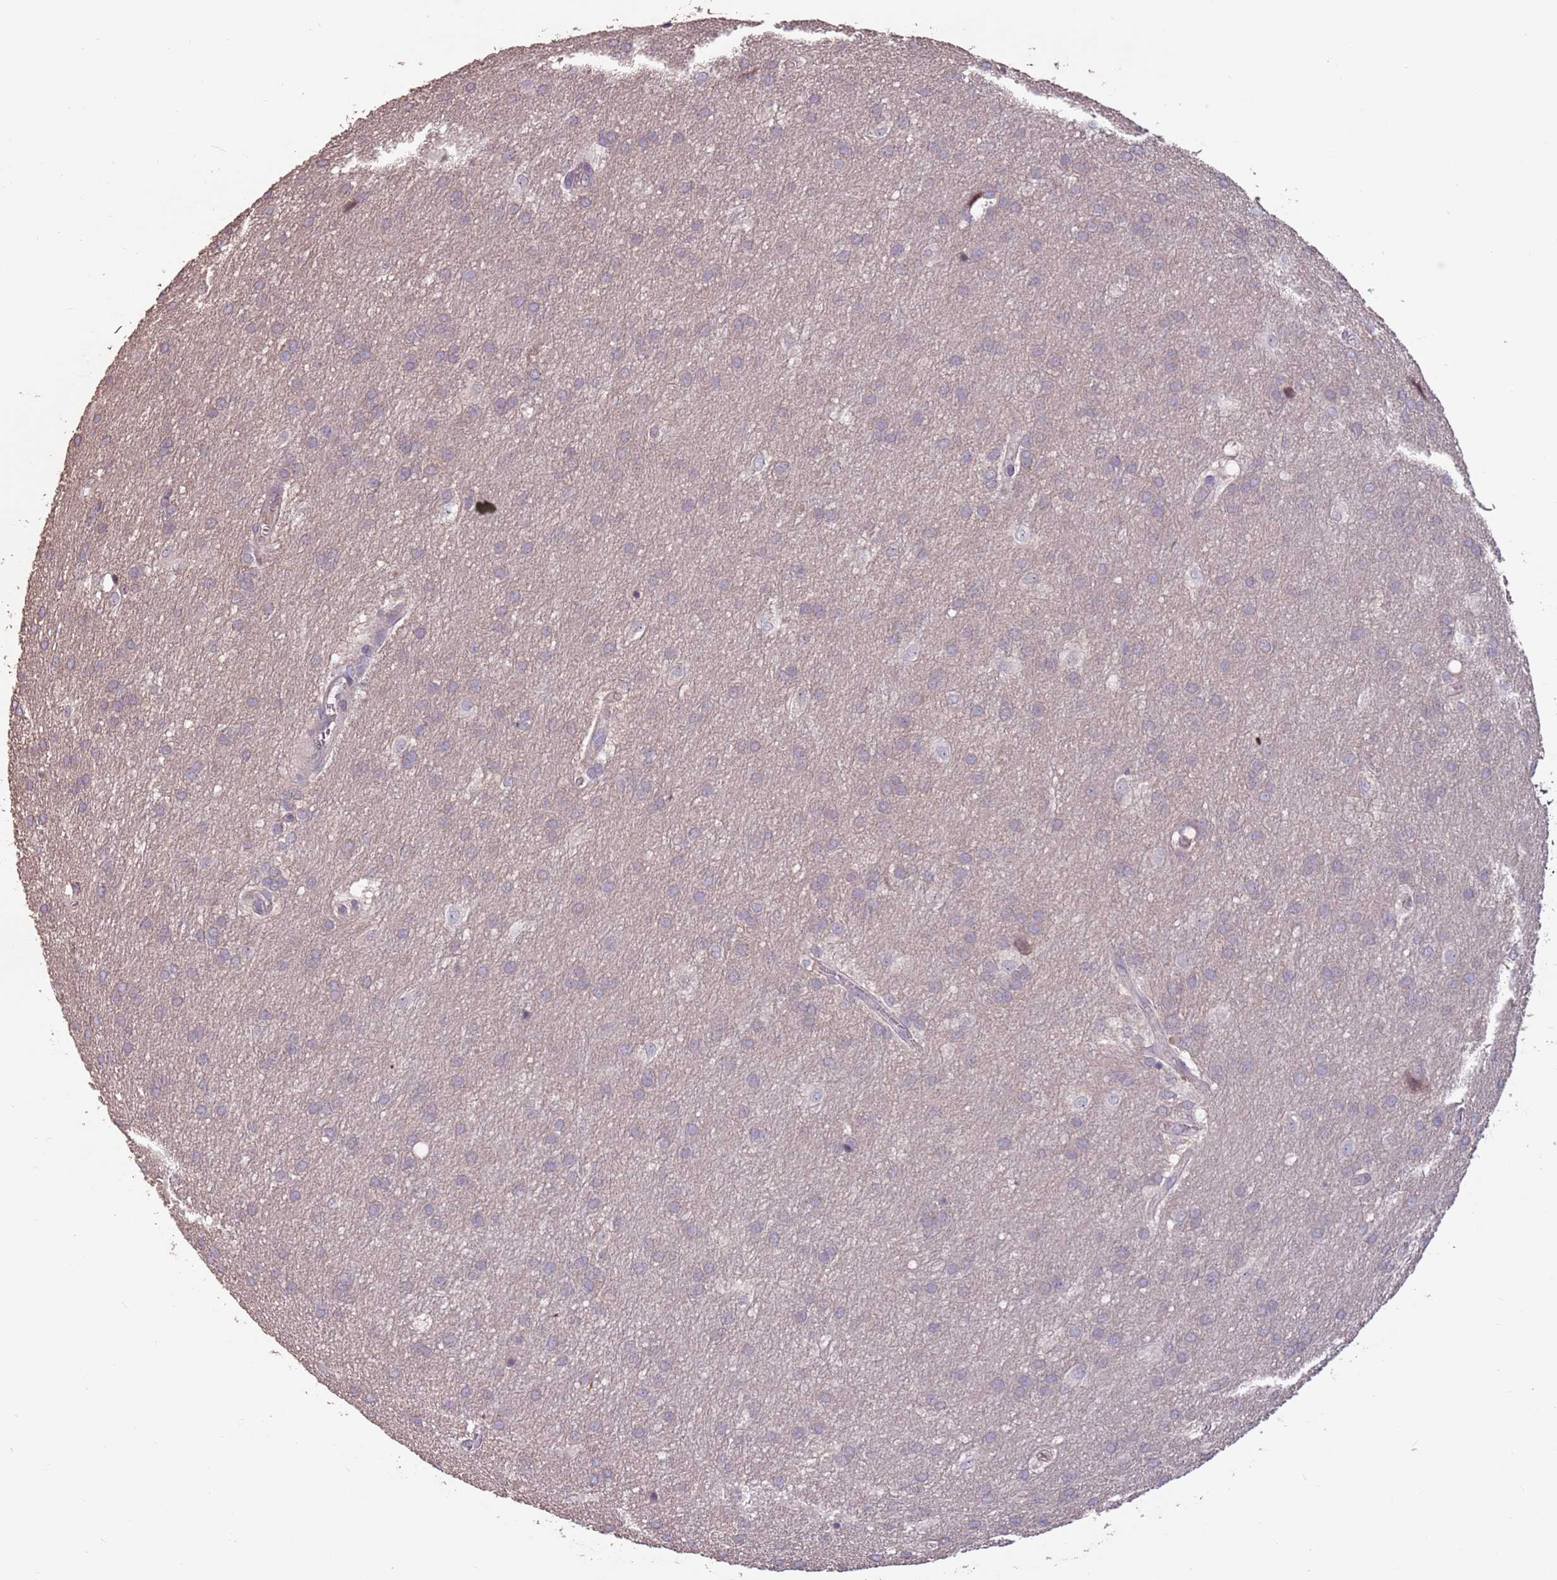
{"staining": {"intensity": "weak", "quantity": ">75%", "location": "cytoplasmic/membranous"}, "tissue": "glioma", "cell_type": "Tumor cells", "image_type": "cancer", "snomed": [{"axis": "morphology", "description": "Glioma, malignant, Low grade"}, {"axis": "topography", "description": "Brain"}], "caption": "Immunohistochemical staining of human low-grade glioma (malignant) shows low levels of weak cytoplasmic/membranous protein expression in about >75% of tumor cells. (IHC, brightfield microscopy, high magnification).", "gene": "MBD3L1", "patient": {"sex": "male", "age": 66}}